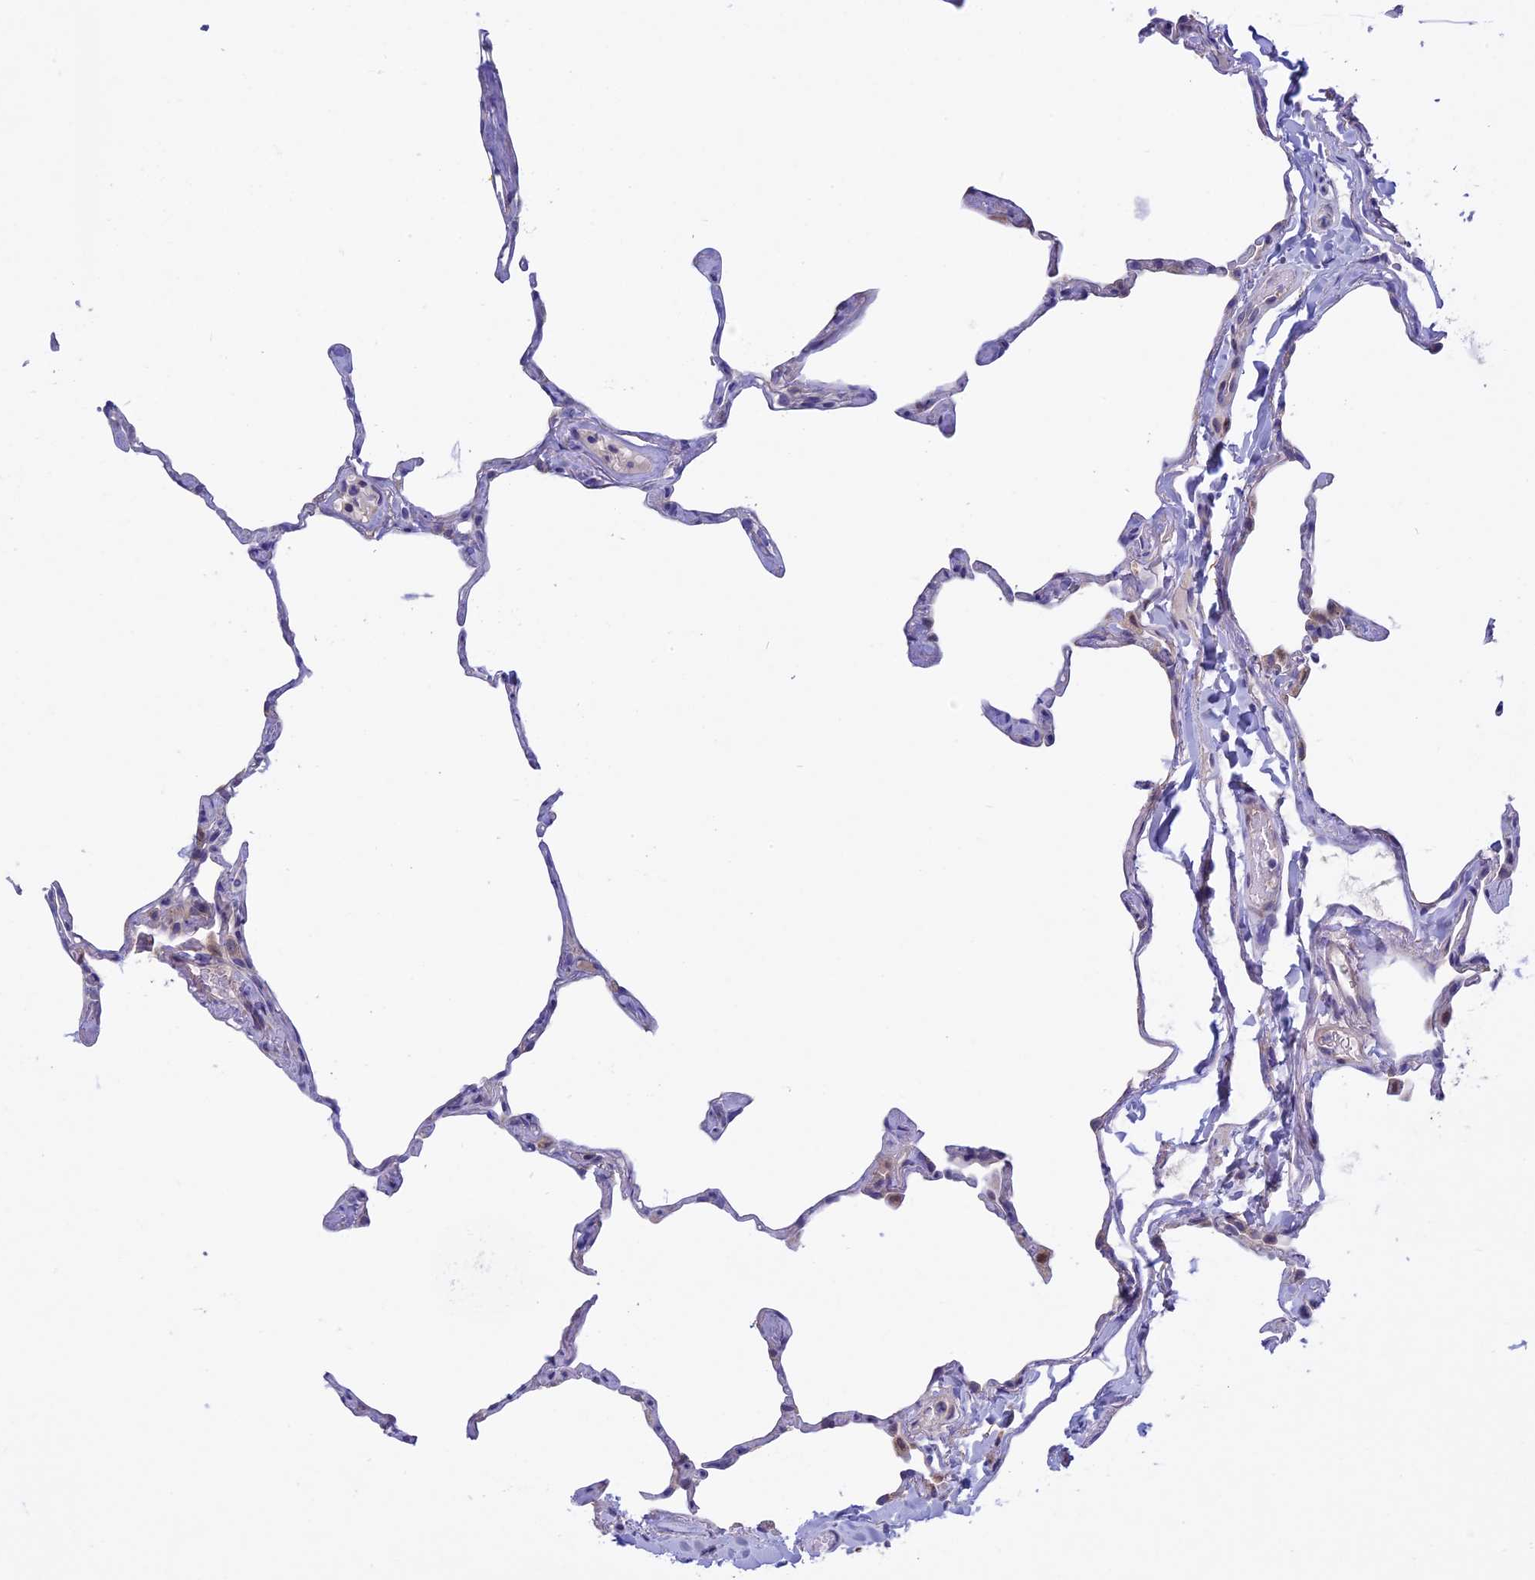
{"staining": {"intensity": "negative", "quantity": "none", "location": "none"}, "tissue": "lung", "cell_type": "Alveolar cells", "image_type": "normal", "snomed": [{"axis": "morphology", "description": "Normal tissue, NOS"}, {"axis": "topography", "description": "Lung"}], "caption": "A high-resolution histopathology image shows IHC staining of benign lung, which shows no significant expression in alveolar cells. (Brightfield microscopy of DAB (3,3'-diaminobenzidine) IHC at high magnification).", "gene": "ETFDH", "patient": {"sex": "male", "age": 65}}